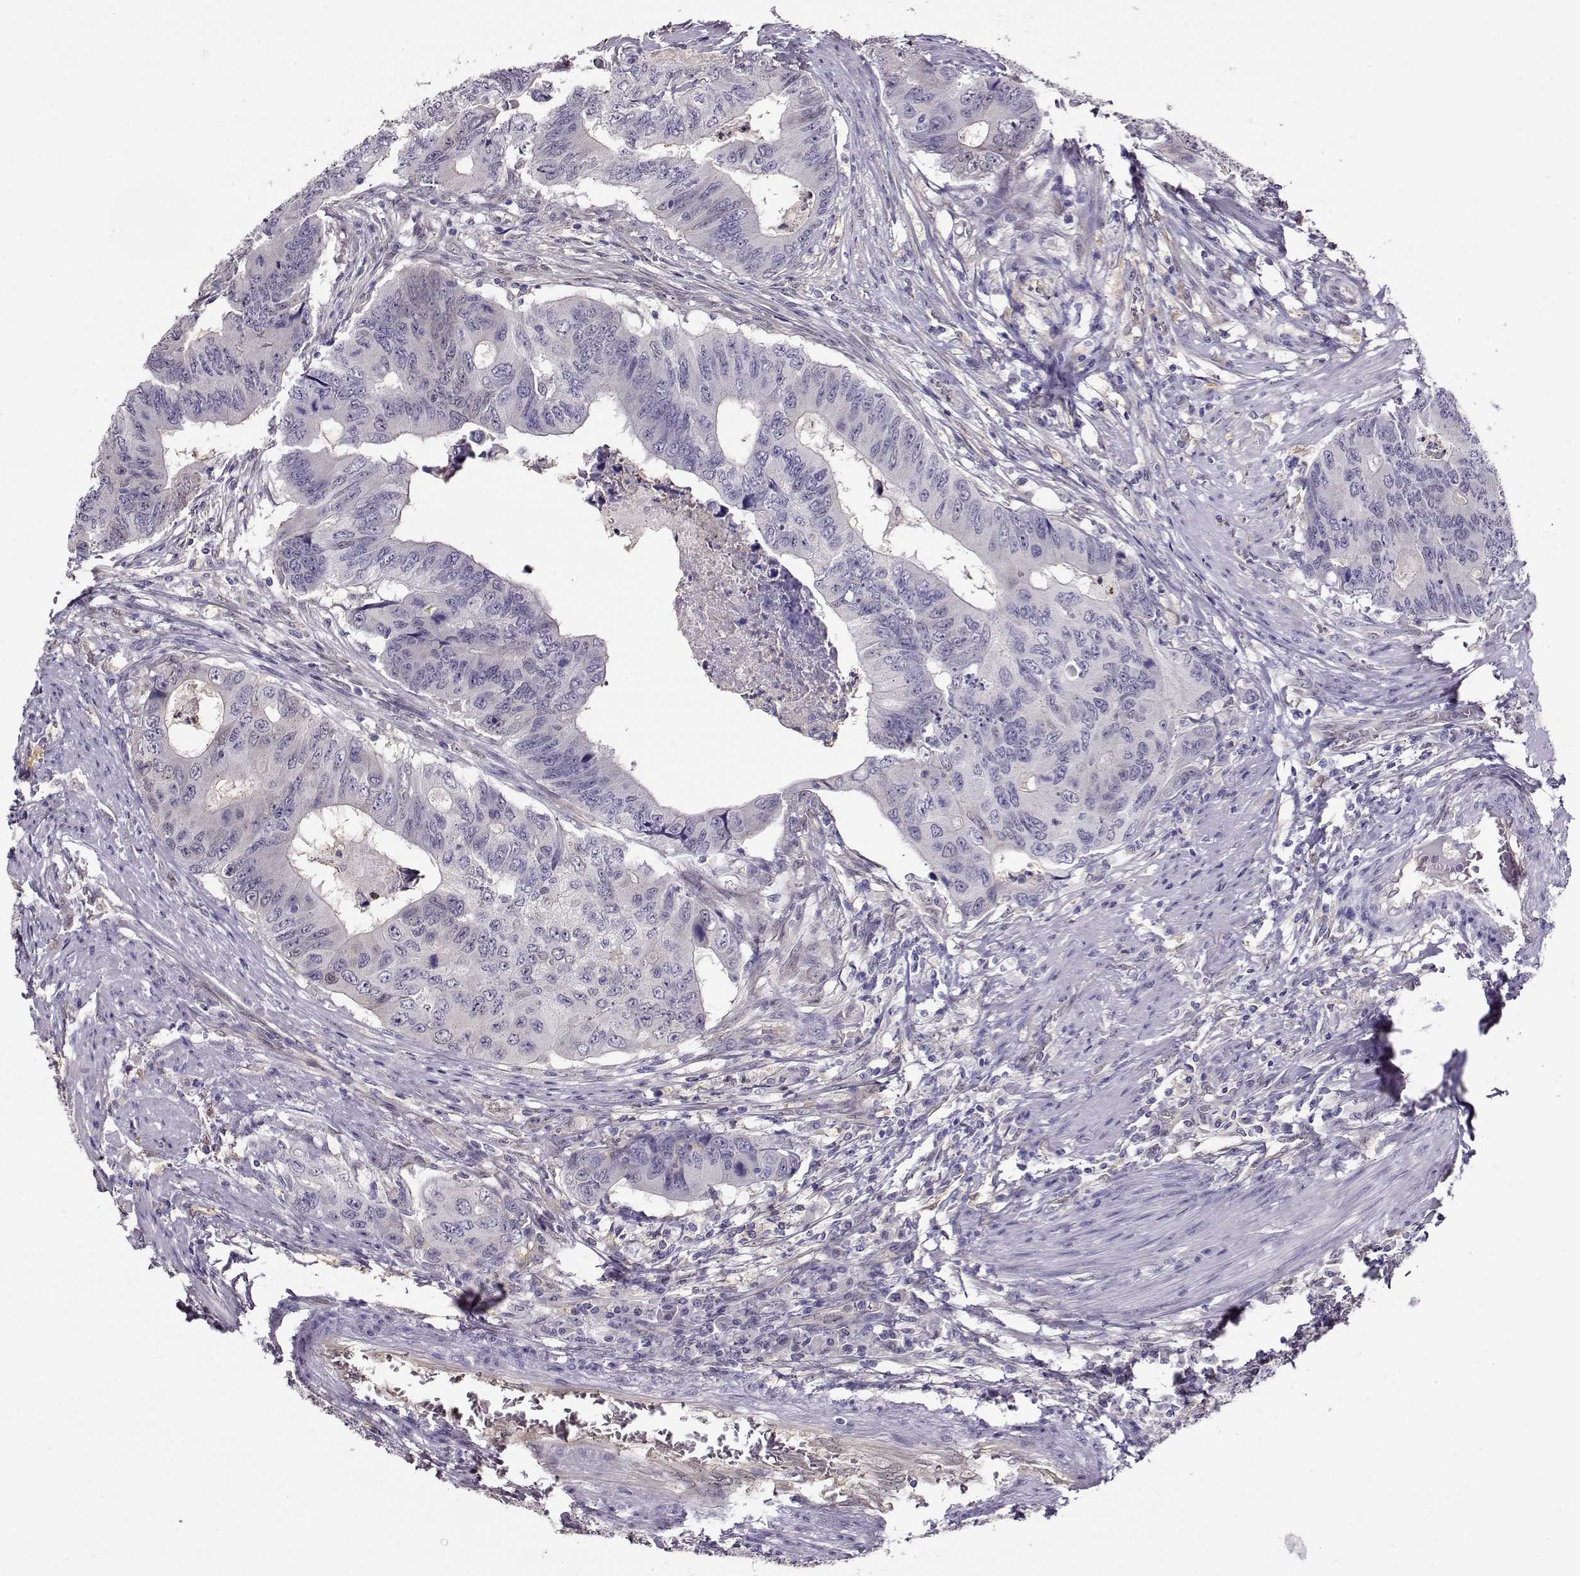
{"staining": {"intensity": "negative", "quantity": "none", "location": "none"}, "tissue": "colorectal cancer", "cell_type": "Tumor cells", "image_type": "cancer", "snomed": [{"axis": "morphology", "description": "Adenocarcinoma, NOS"}, {"axis": "topography", "description": "Colon"}], "caption": "High magnification brightfield microscopy of colorectal cancer stained with DAB (3,3'-diaminobenzidine) (brown) and counterstained with hematoxylin (blue): tumor cells show no significant staining.", "gene": "CCR8", "patient": {"sex": "male", "age": 53}}